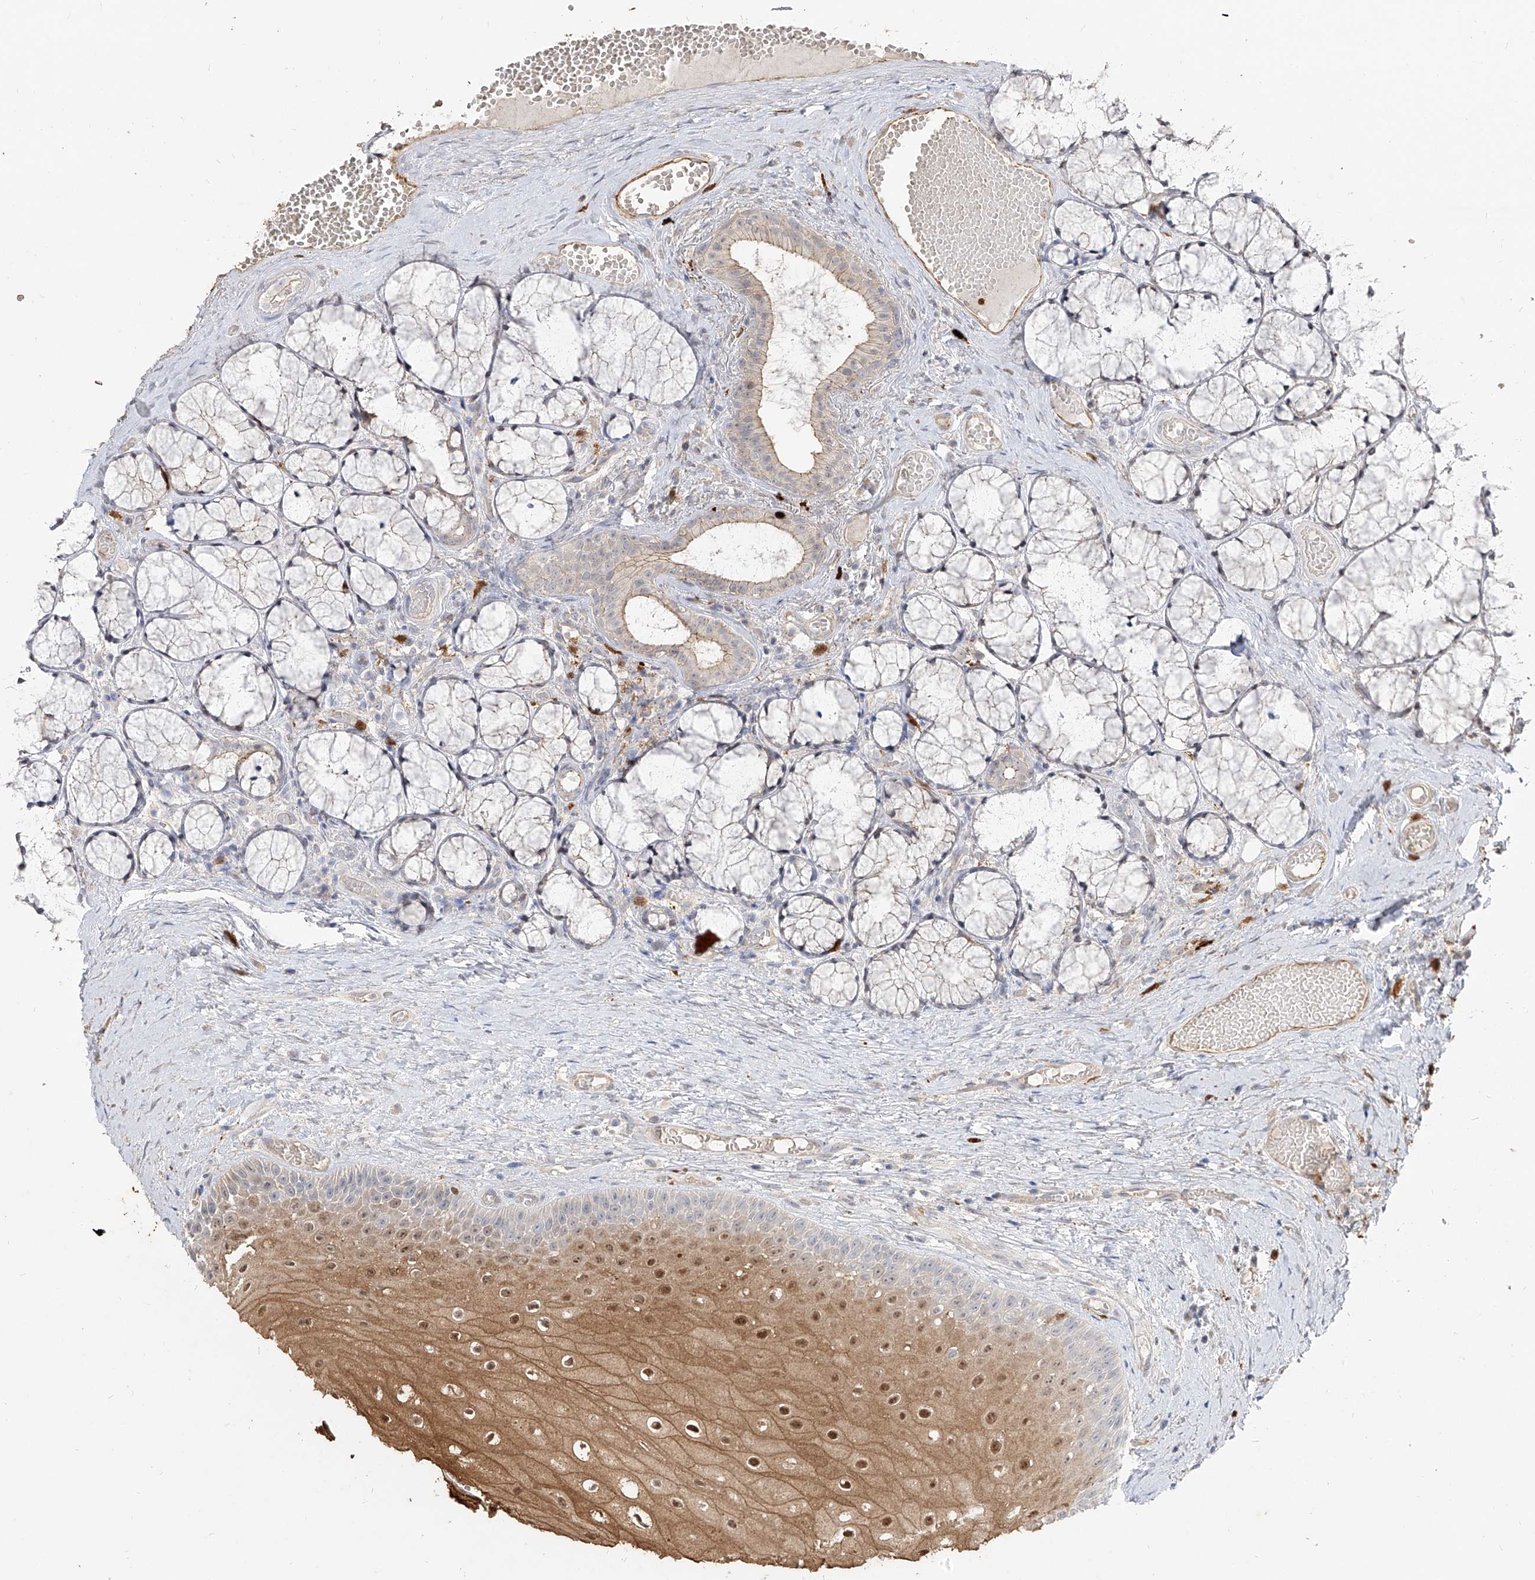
{"staining": {"intensity": "moderate", "quantity": "25%-75%", "location": "cytoplasmic/membranous,nuclear"}, "tissue": "oral mucosa", "cell_type": "Squamous epithelial cells", "image_type": "normal", "snomed": [{"axis": "morphology", "description": "Normal tissue, NOS"}, {"axis": "topography", "description": "Oral tissue"}], "caption": "Oral mucosa stained for a protein displays moderate cytoplasmic/membranous,nuclear positivity in squamous epithelial cells. The staining was performed using DAB, with brown indicating positive protein expression. Nuclei are stained blue with hematoxylin.", "gene": "ZNF227", "patient": {"sex": "male", "age": 66}}